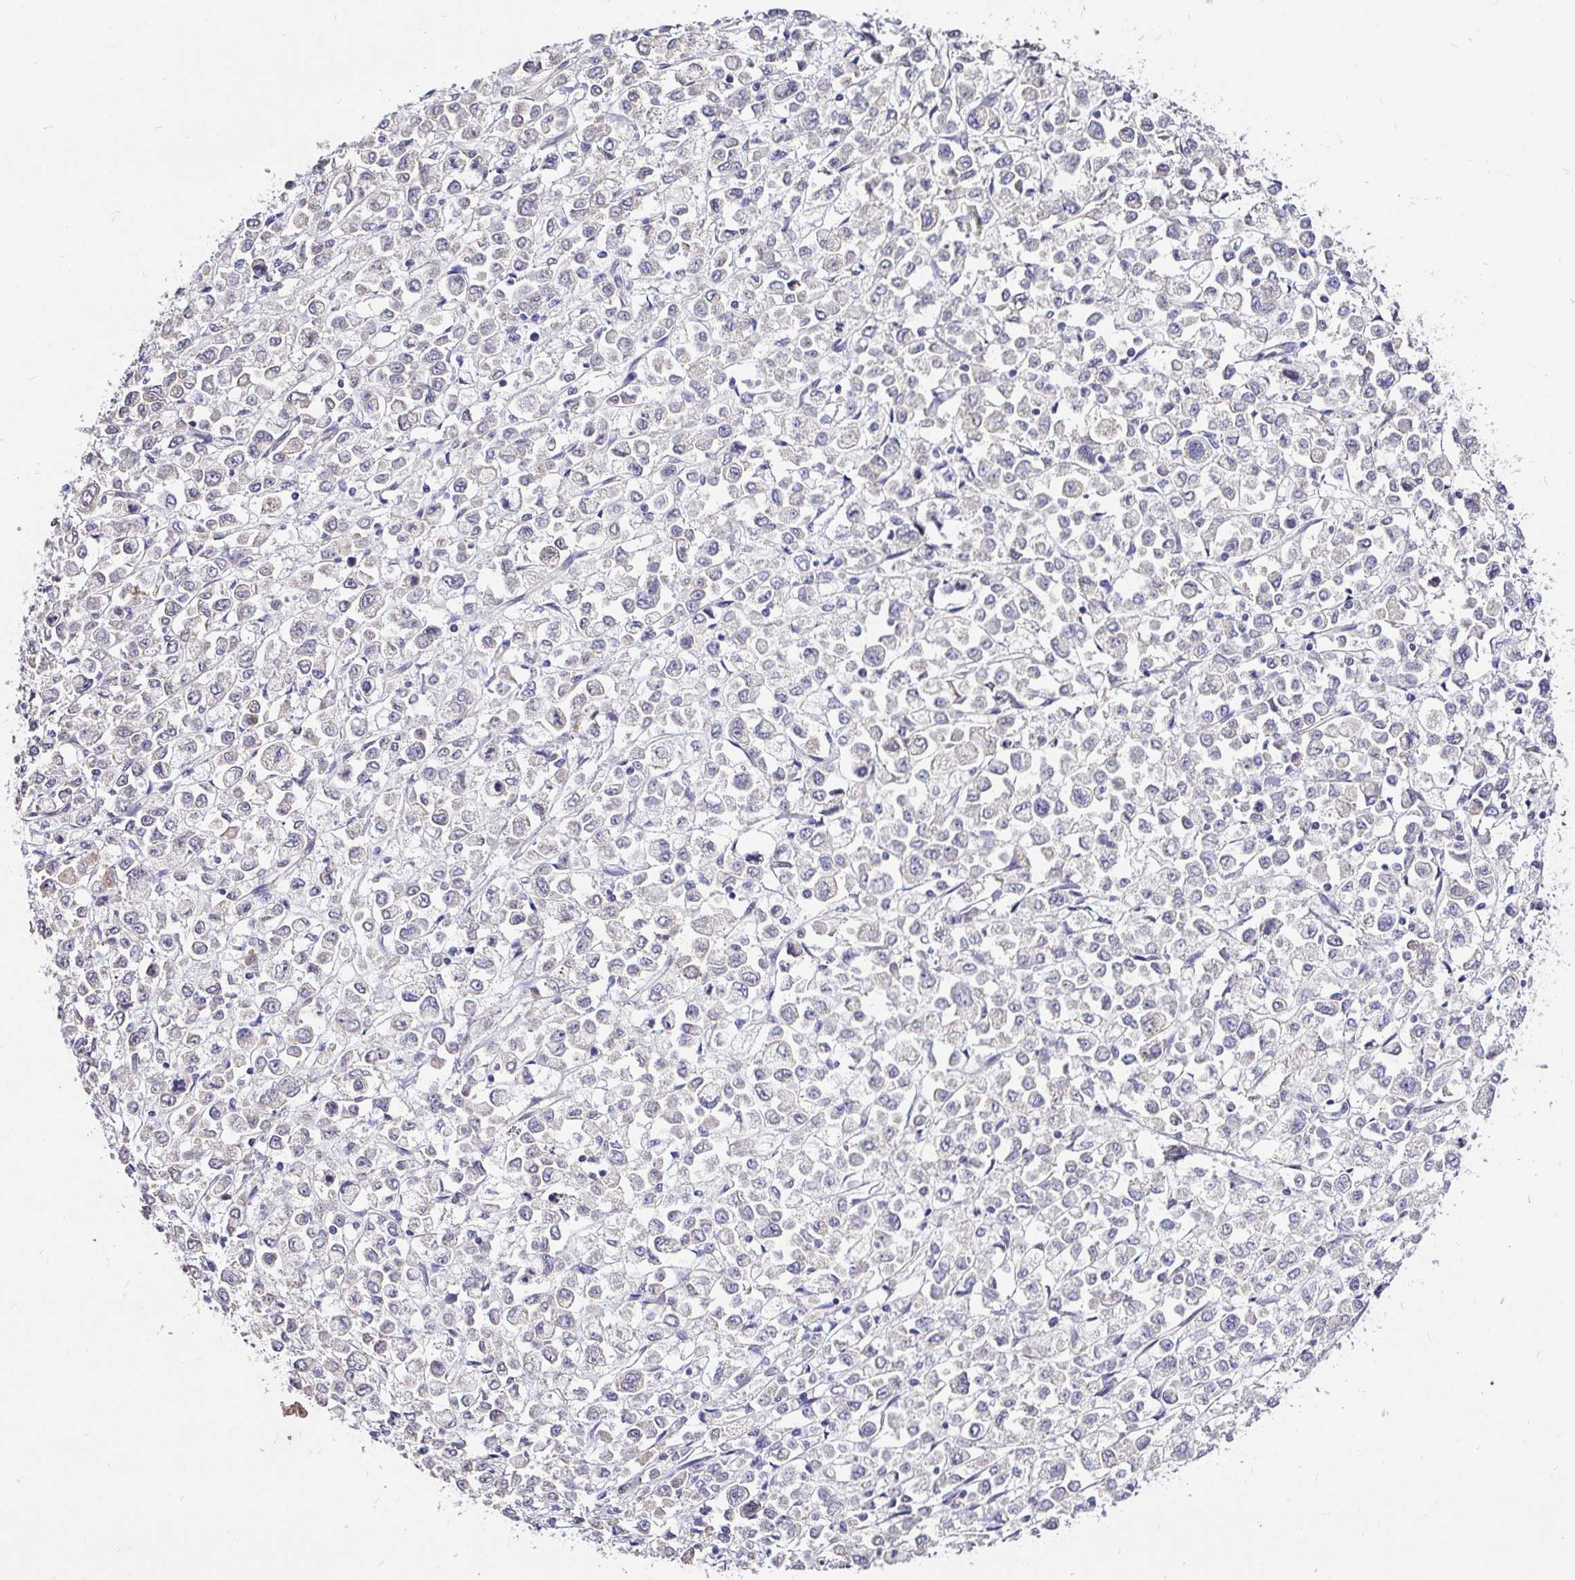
{"staining": {"intensity": "negative", "quantity": "none", "location": "none"}, "tissue": "stomach cancer", "cell_type": "Tumor cells", "image_type": "cancer", "snomed": [{"axis": "morphology", "description": "Adenocarcinoma, NOS"}, {"axis": "topography", "description": "Stomach, upper"}], "caption": "Immunohistochemistry (IHC) image of neoplastic tissue: human stomach cancer stained with DAB shows no significant protein positivity in tumor cells.", "gene": "CCDC122", "patient": {"sex": "male", "age": 70}}